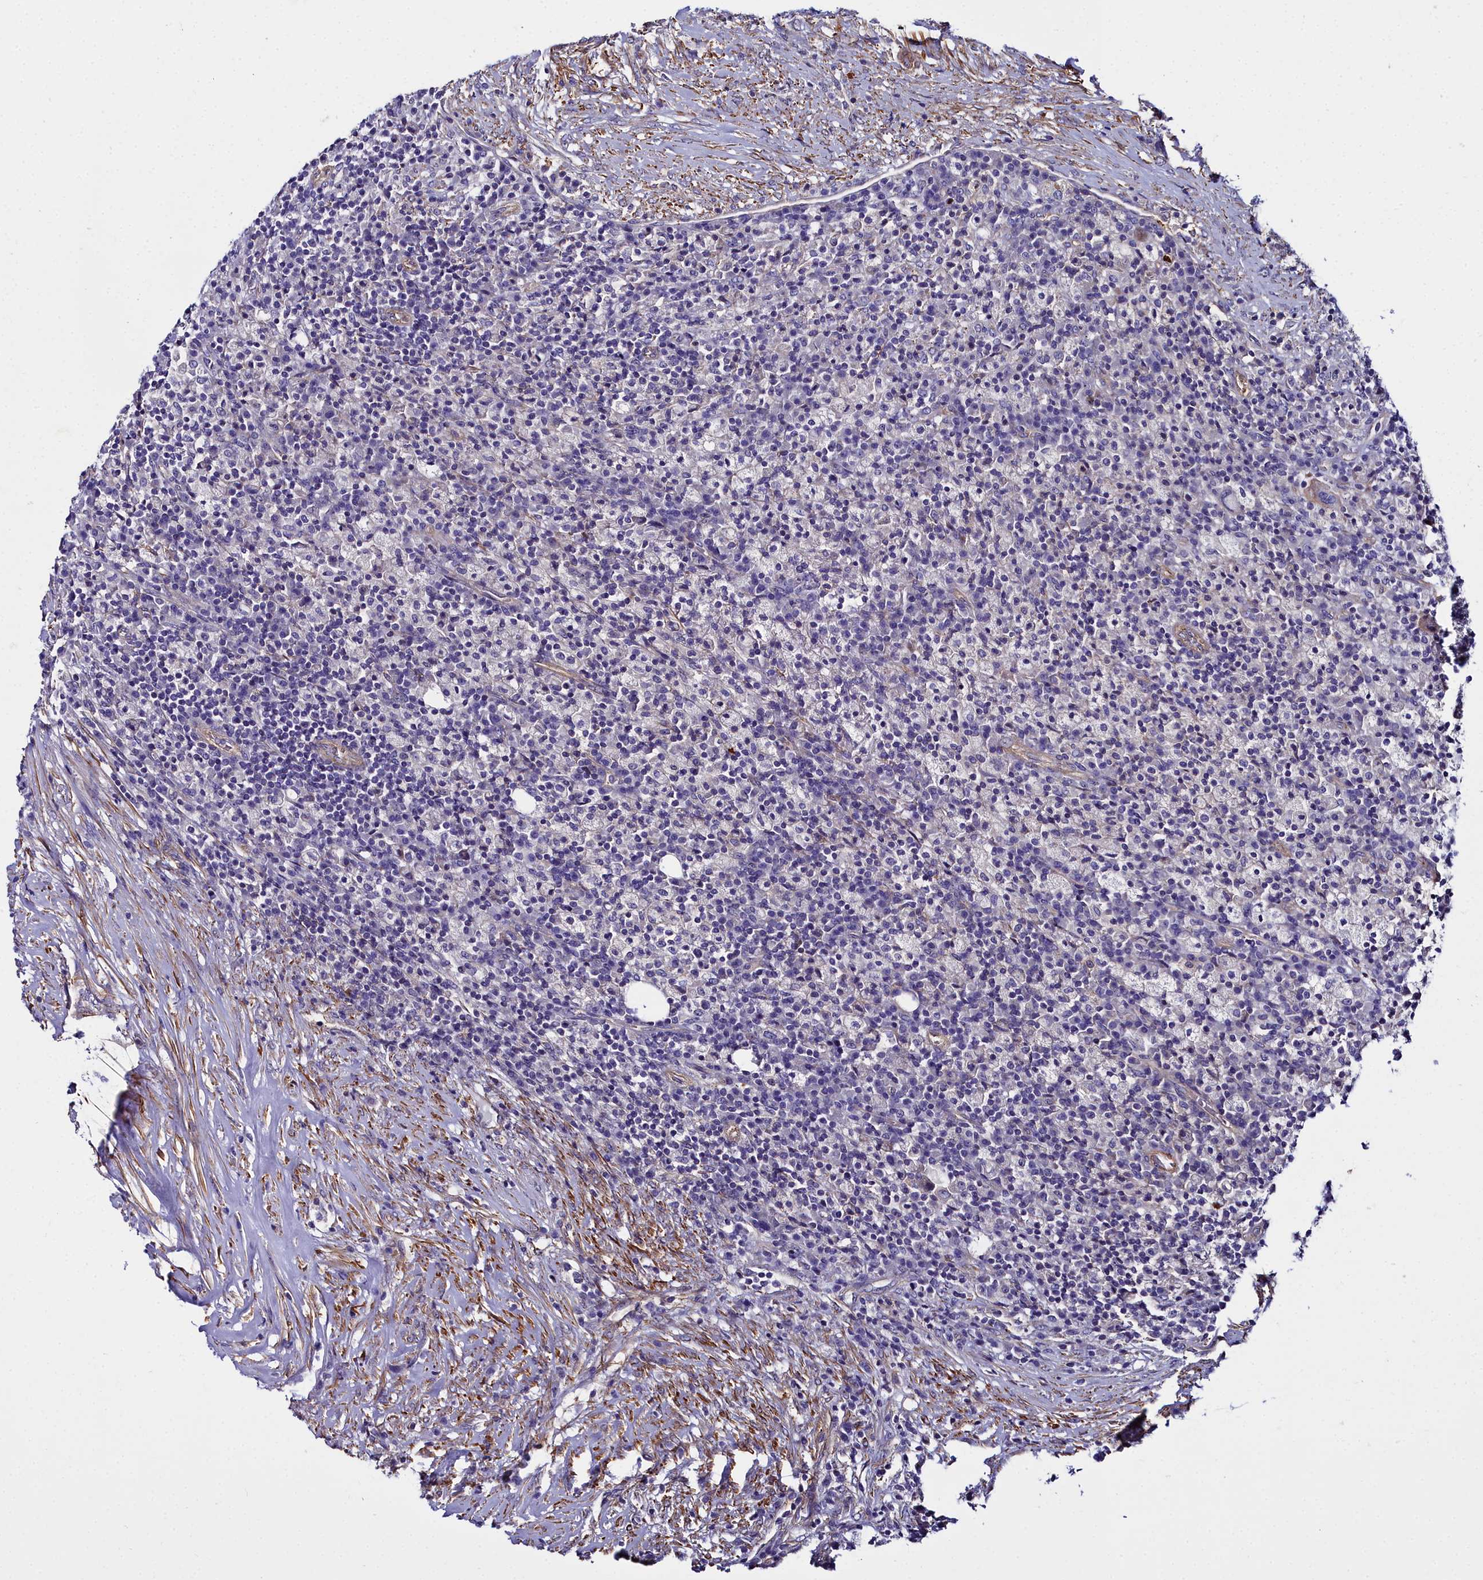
{"staining": {"intensity": "negative", "quantity": "none", "location": "none"}, "tissue": "colorectal cancer", "cell_type": "Tumor cells", "image_type": "cancer", "snomed": [{"axis": "morphology", "description": "Adenocarcinoma, NOS"}, {"axis": "topography", "description": "Colon"}], "caption": "This is an immunohistochemistry photomicrograph of human adenocarcinoma (colorectal). There is no expression in tumor cells.", "gene": "FADS3", "patient": {"sex": "male", "age": 83}}